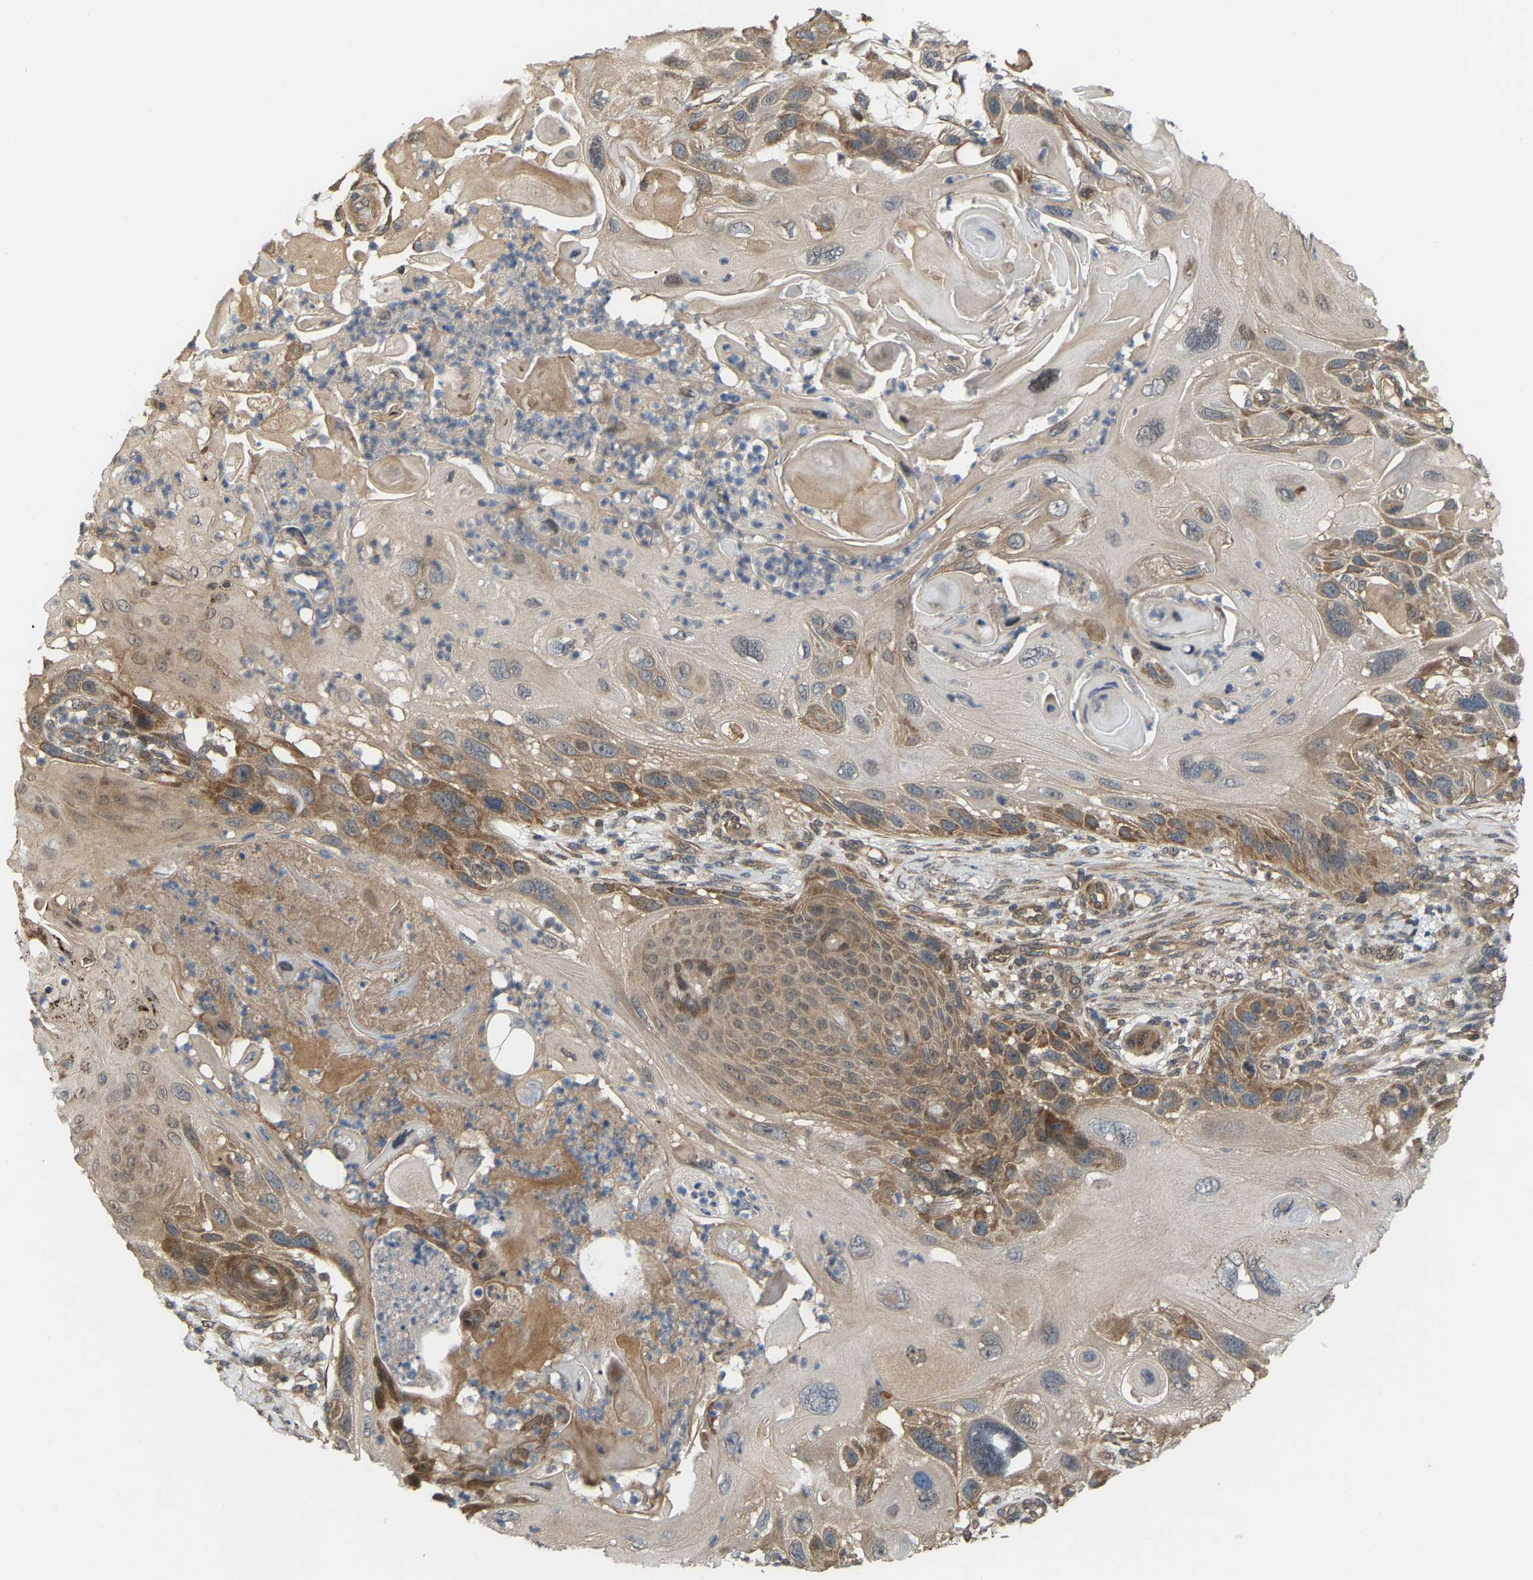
{"staining": {"intensity": "moderate", "quantity": "25%-75%", "location": "cytoplasmic/membranous"}, "tissue": "skin cancer", "cell_type": "Tumor cells", "image_type": "cancer", "snomed": [{"axis": "morphology", "description": "Squamous cell carcinoma, NOS"}, {"axis": "topography", "description": "Skin"}], "caption": "Immunohistochemistry histopathology image of skin cancer stained for a protein (brown), which demonstrates medium levels of moderate cytoplasmic/membranous positivity in about 25%-75% of tumor cells.", "gene": "CROT", "patient": {"sex": "female", "age": 77}}